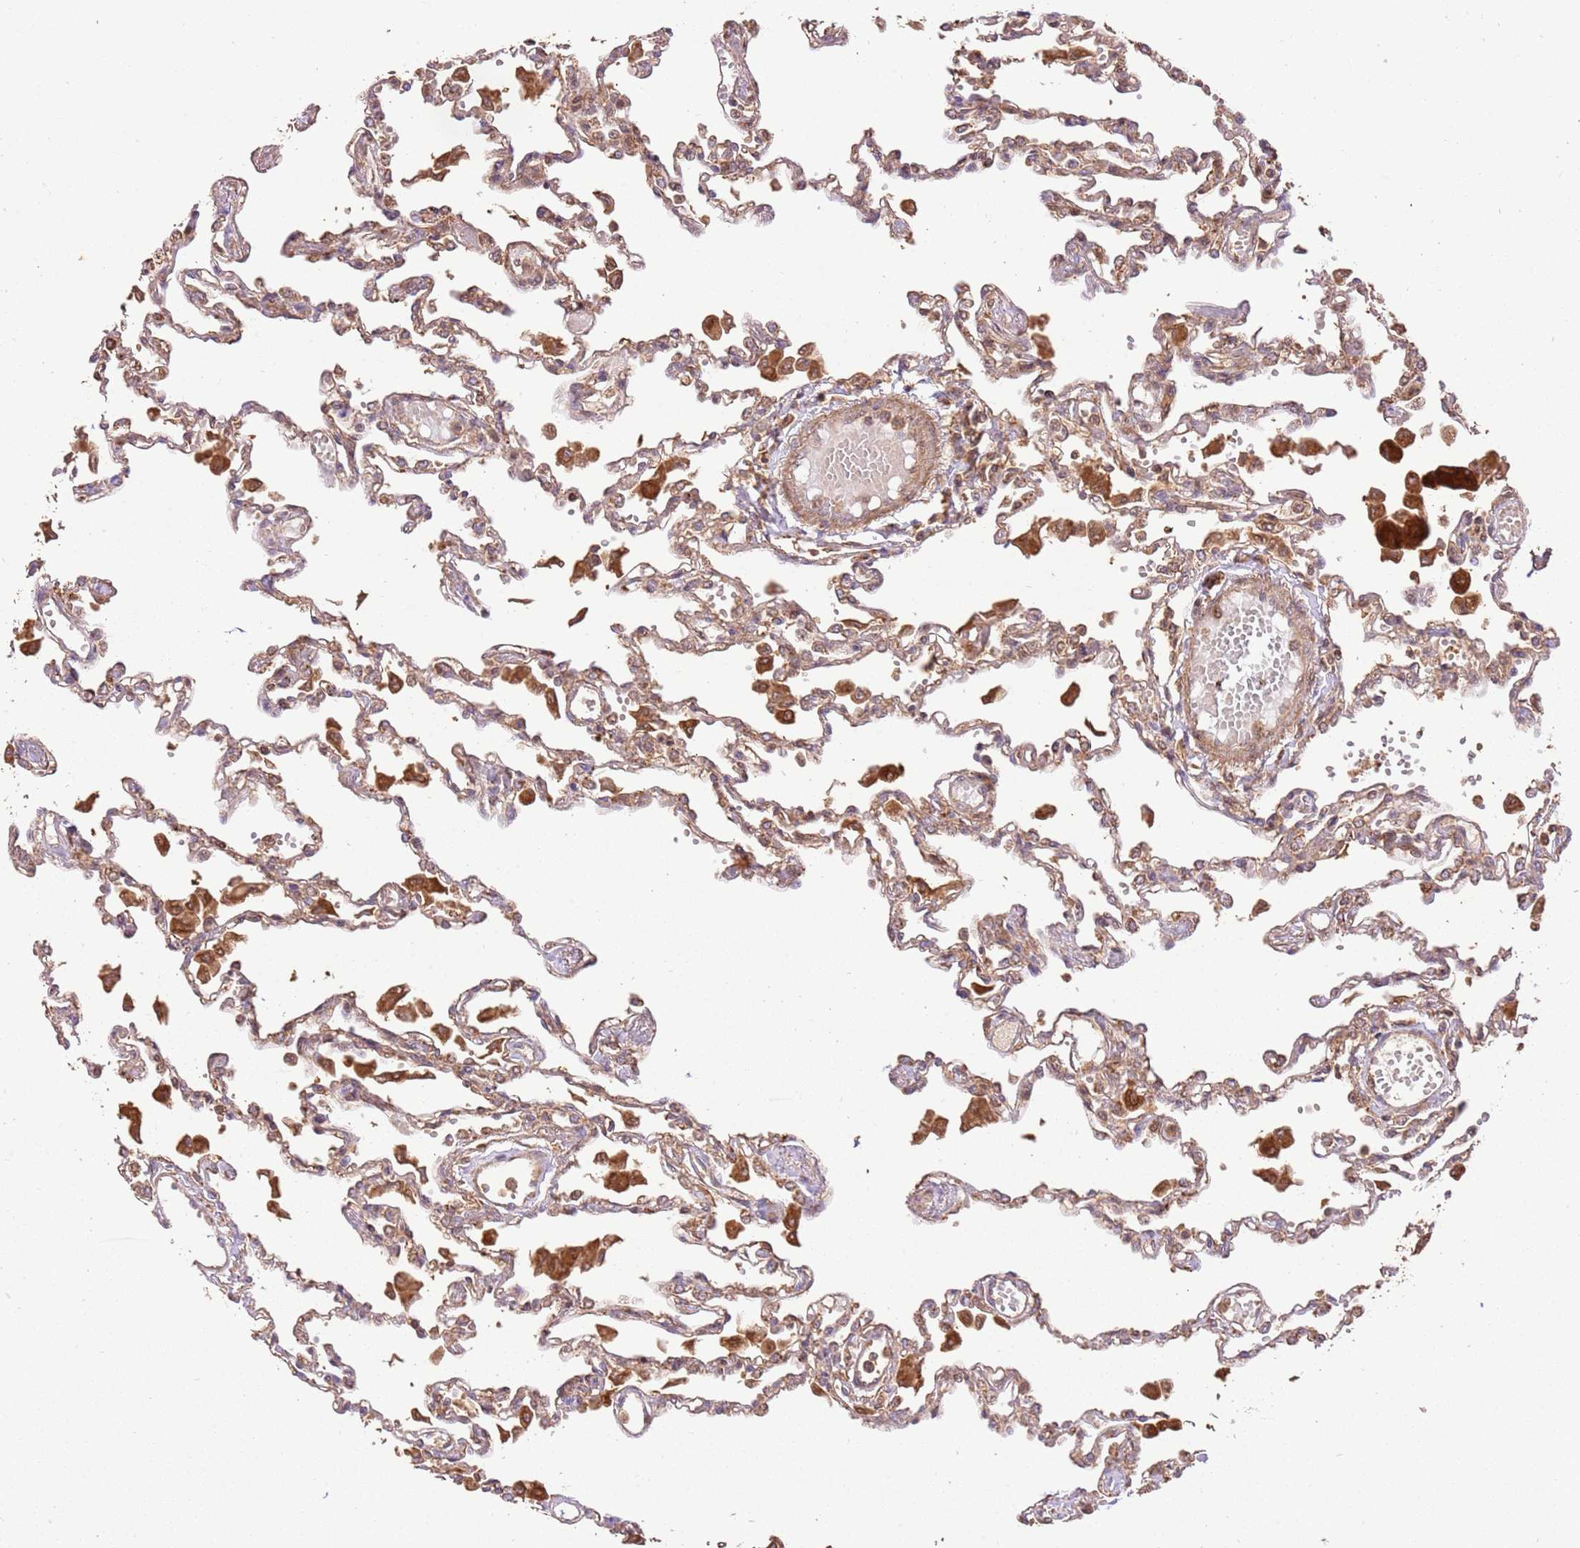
{"staining": {"intensity": "weak", "quantity": "25%-75%", "location": "cytoplasmic/membranous"}, "tissue": "lung", "cell_type": "Alveolar cells", "image_type": "normal", "snomed": [{"axis": "morphology", "description": "Normal tissue, NOS"}, {"axis": "topography", "description": "Bronchus"}, {"axis": "topography", "description": "Lung"}], "caption": "Protein staining of benign lung demonstrates weak cytoplasmic/membranous expression in approximately 25%-75% of alveolar cells. The protein is stained brown, and the nuclei are stained in blue (DAB IHC with brightfield microscopy, high magnification).", "gene": "LRRC28", "patient": {"sex": "female", "age": 49}}